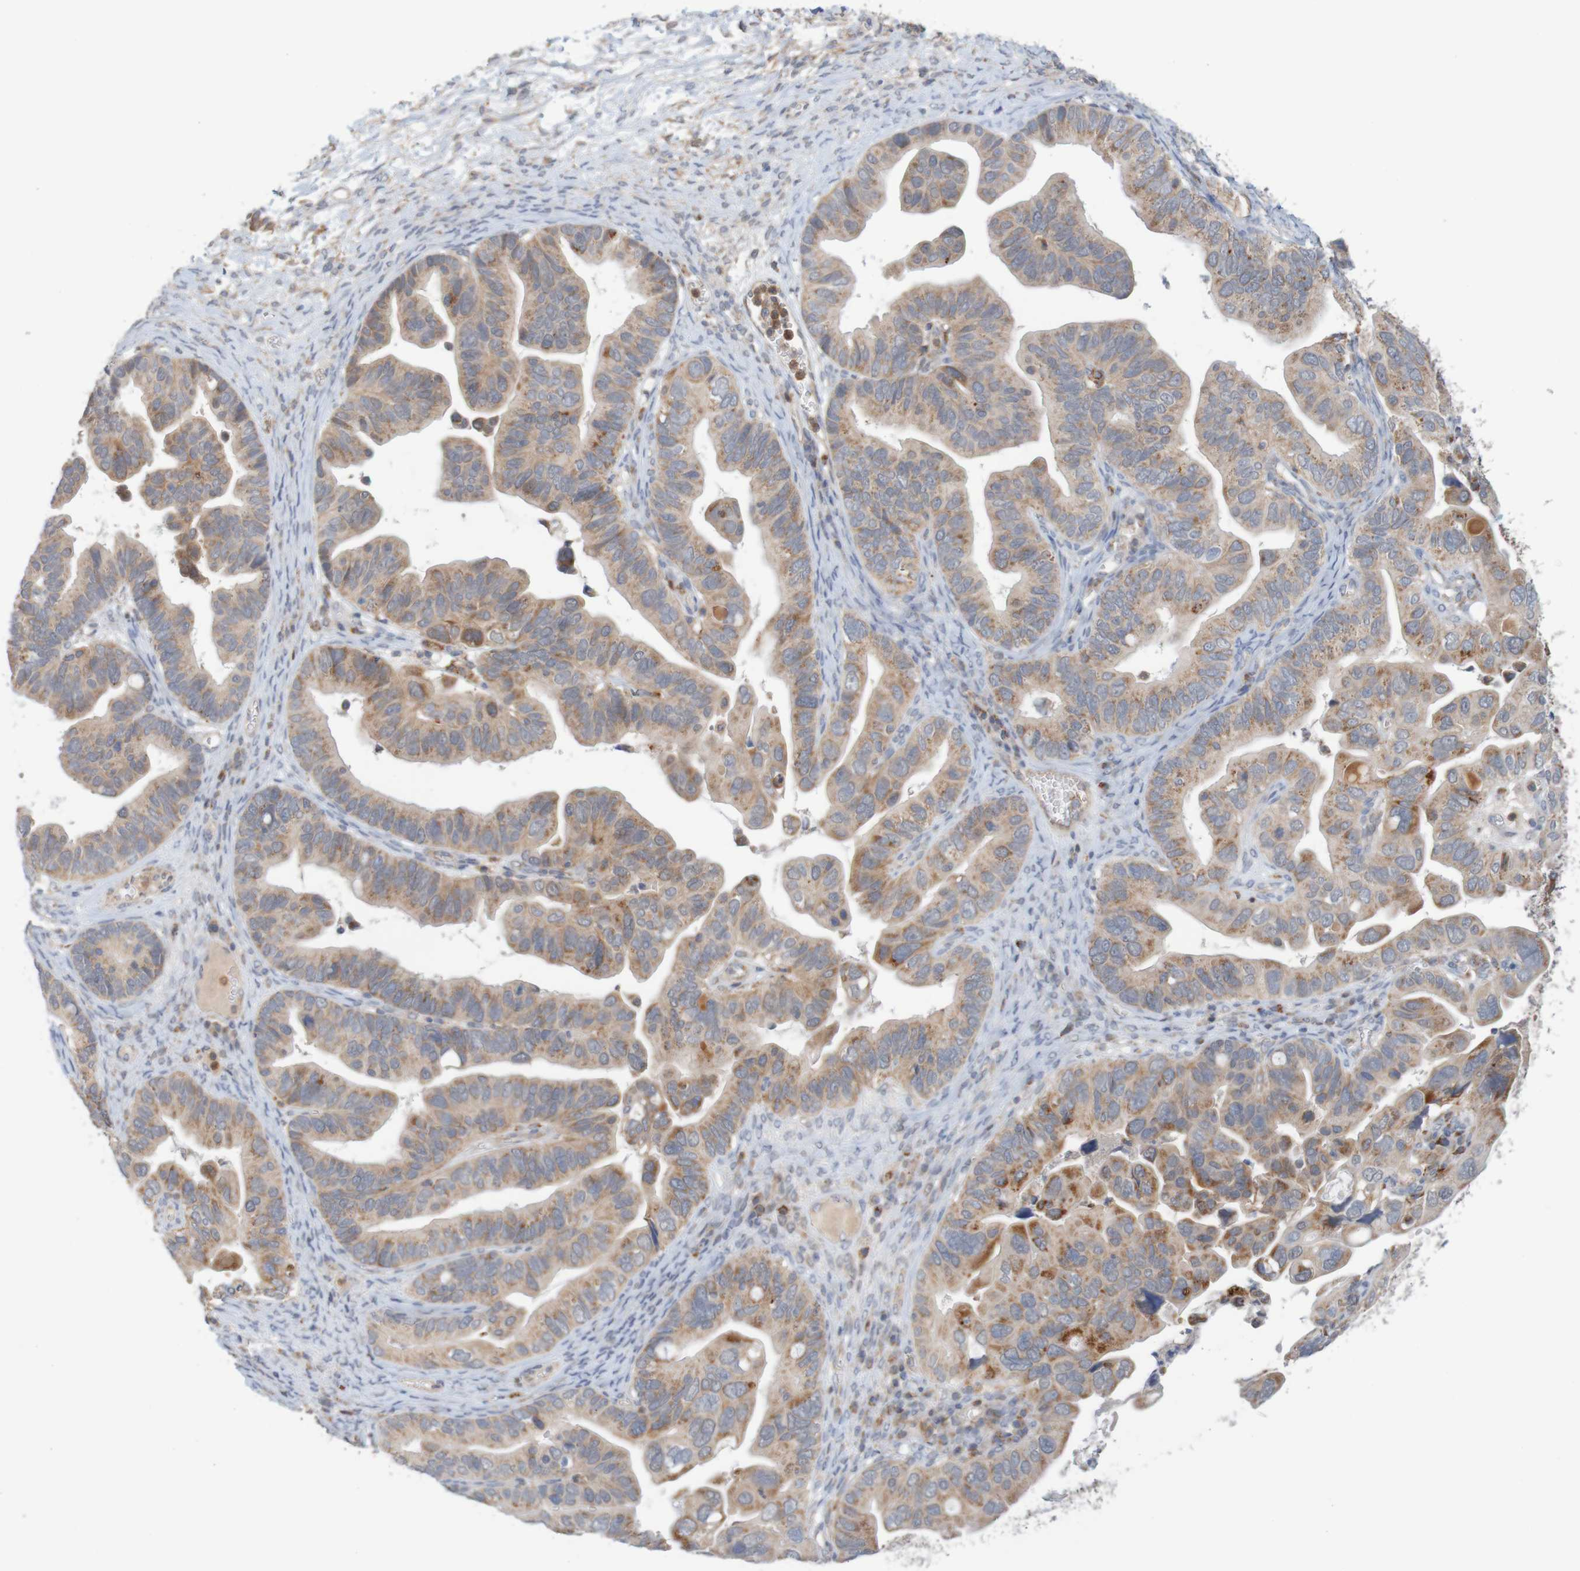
{"staining": {"intensity": "moderate", "quantity": ">75%", "location": "cytoplasmic/membranous"}, "tissue": "ovarian cancer", "cell_type": "Tumor cells", "image_type": "cancer", "snomed": [{"axis": "morphology", "description": "Cystadenocarcinoma, serous, NOS"}, {"axis": "topography", "description": "Ovary"}], "caption": "This micrograph demonstrates ovarian cancer stained with immunohistochemistry (IHC) to label a protein in brown. The cytoplasmic/membranous of tumor cells show moderate positivity for the protein. Nuclei are counter-stained blue.", "gene": "NAV2", "patient": {"sex": "female", "age": 56}}